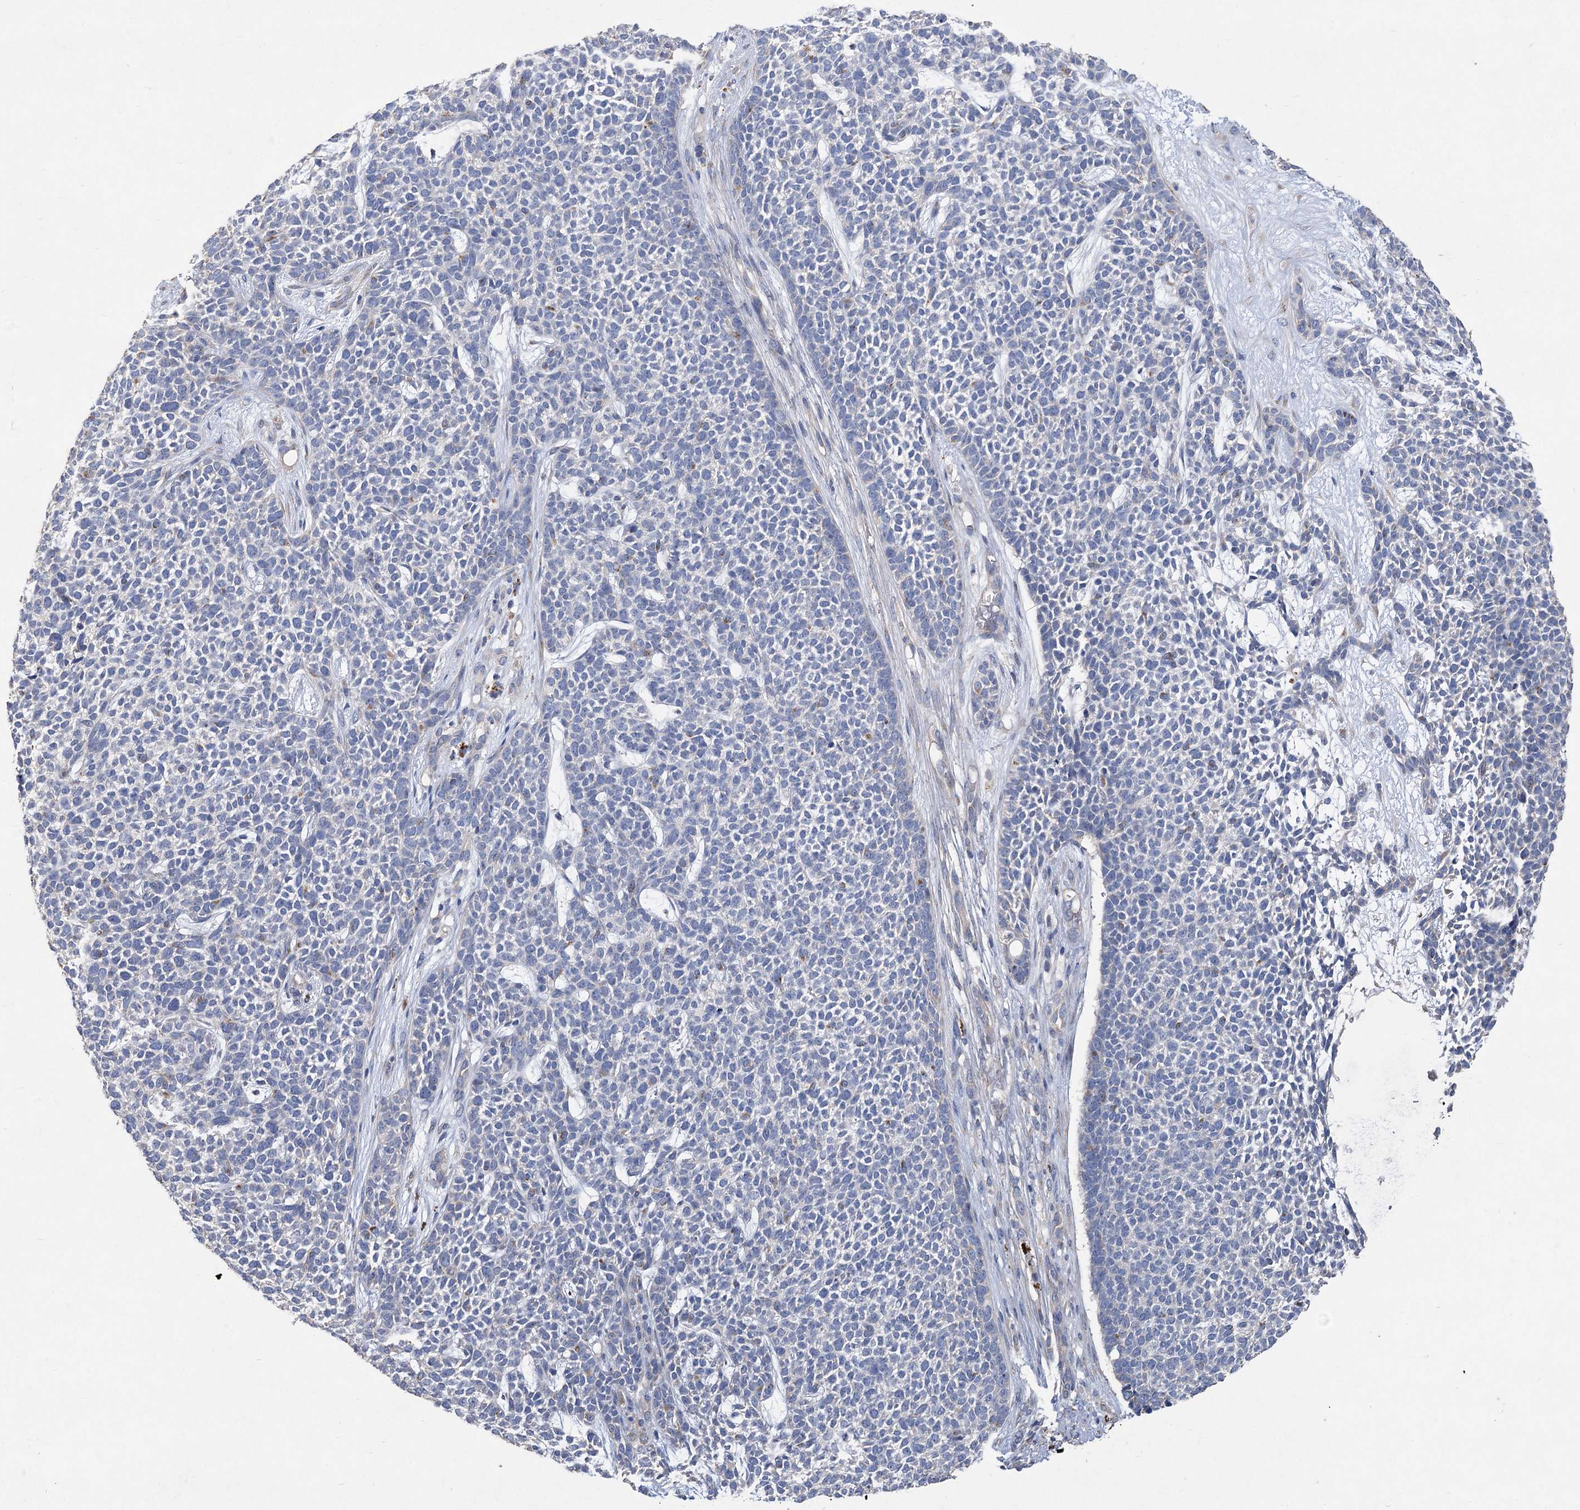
{"staining": {"intensity": "negative", "quantity": "none", "location": "none"}, "tissue": "skin cancer", "cell_type": "Tumor cells", "image_type": "cancer", "snomed": [{"axis": "morphology", "description": "Basal cell carcinoma"}, {"axis": "topography", "description": "Skin"}], "caption": "Immunohistochemistry (IHC) photomicrograph of skin cancer (basal cell carcinoma) stained for a protein (brown), which reveals no staining in tumor cells.", "gene": "HES2", "patient": {"sex": "female", "age": 84}}